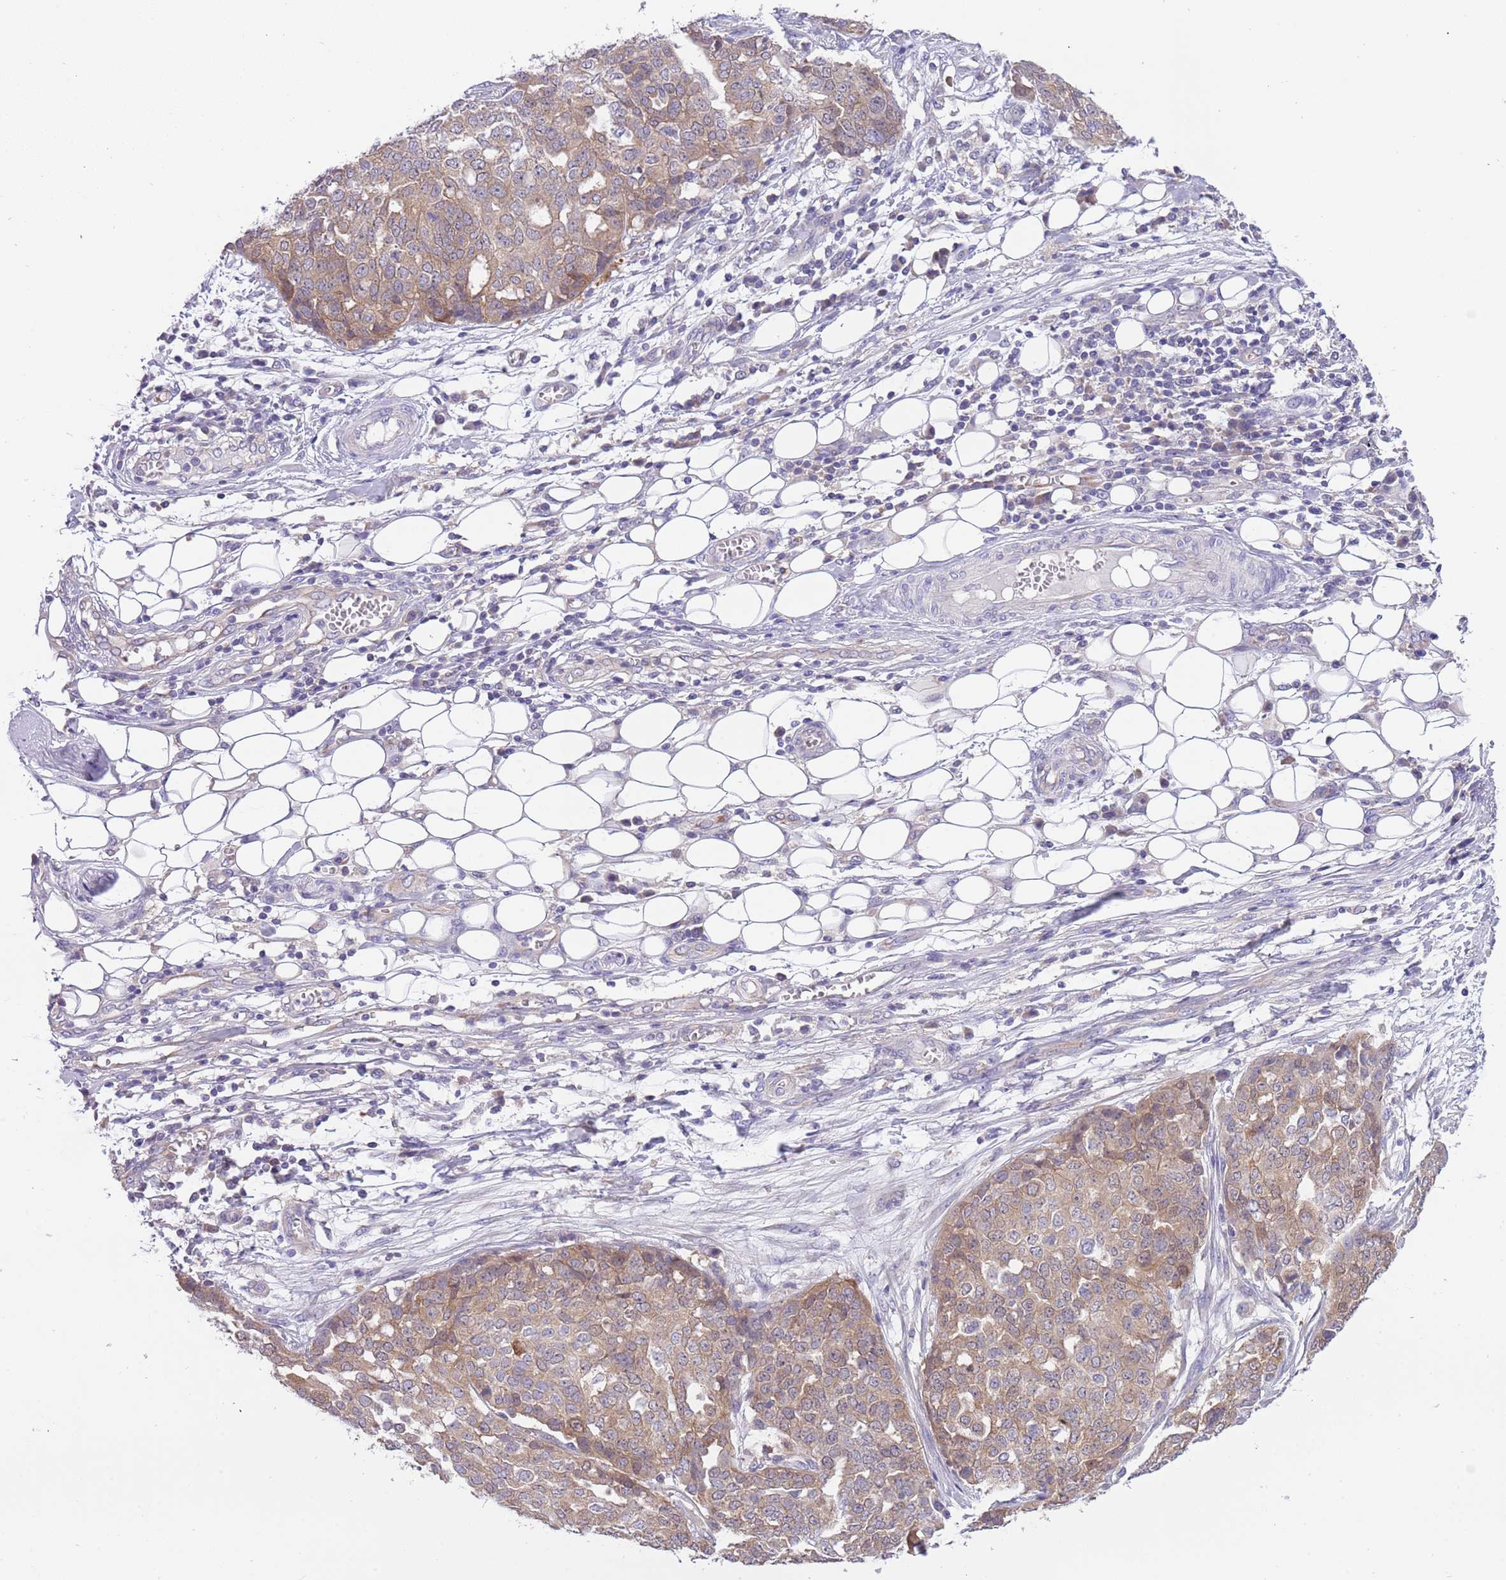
{"staining": {"intensity": "moderate", "quantity": ">75%", "location": "cytoplasmic/membranous"}, "tissue": "ovarian cancer", "cell_type": "Tumor cells", "image_type": "cancer", "snomed": [{"axis": "morphology", "description": "Cystadenocarcinoma, serous, NOS"}, {"axis": "topography", "description": "Soft tissue"}, {"axis": "topography", "description": "Ovary"}], "caption": "A high-resolution histopathology image shows IHC staining of ovarian serous cystadenocarcinoma, which exhibits moderate cytoplasmic/membranous staining in about >75% of tumor cells. Immunohistochemistry (ihc) stains the protein in brown and the nuclei are stained blue.", "gene": "STIP1", "patient": {"sex": "female", "age": 57}}